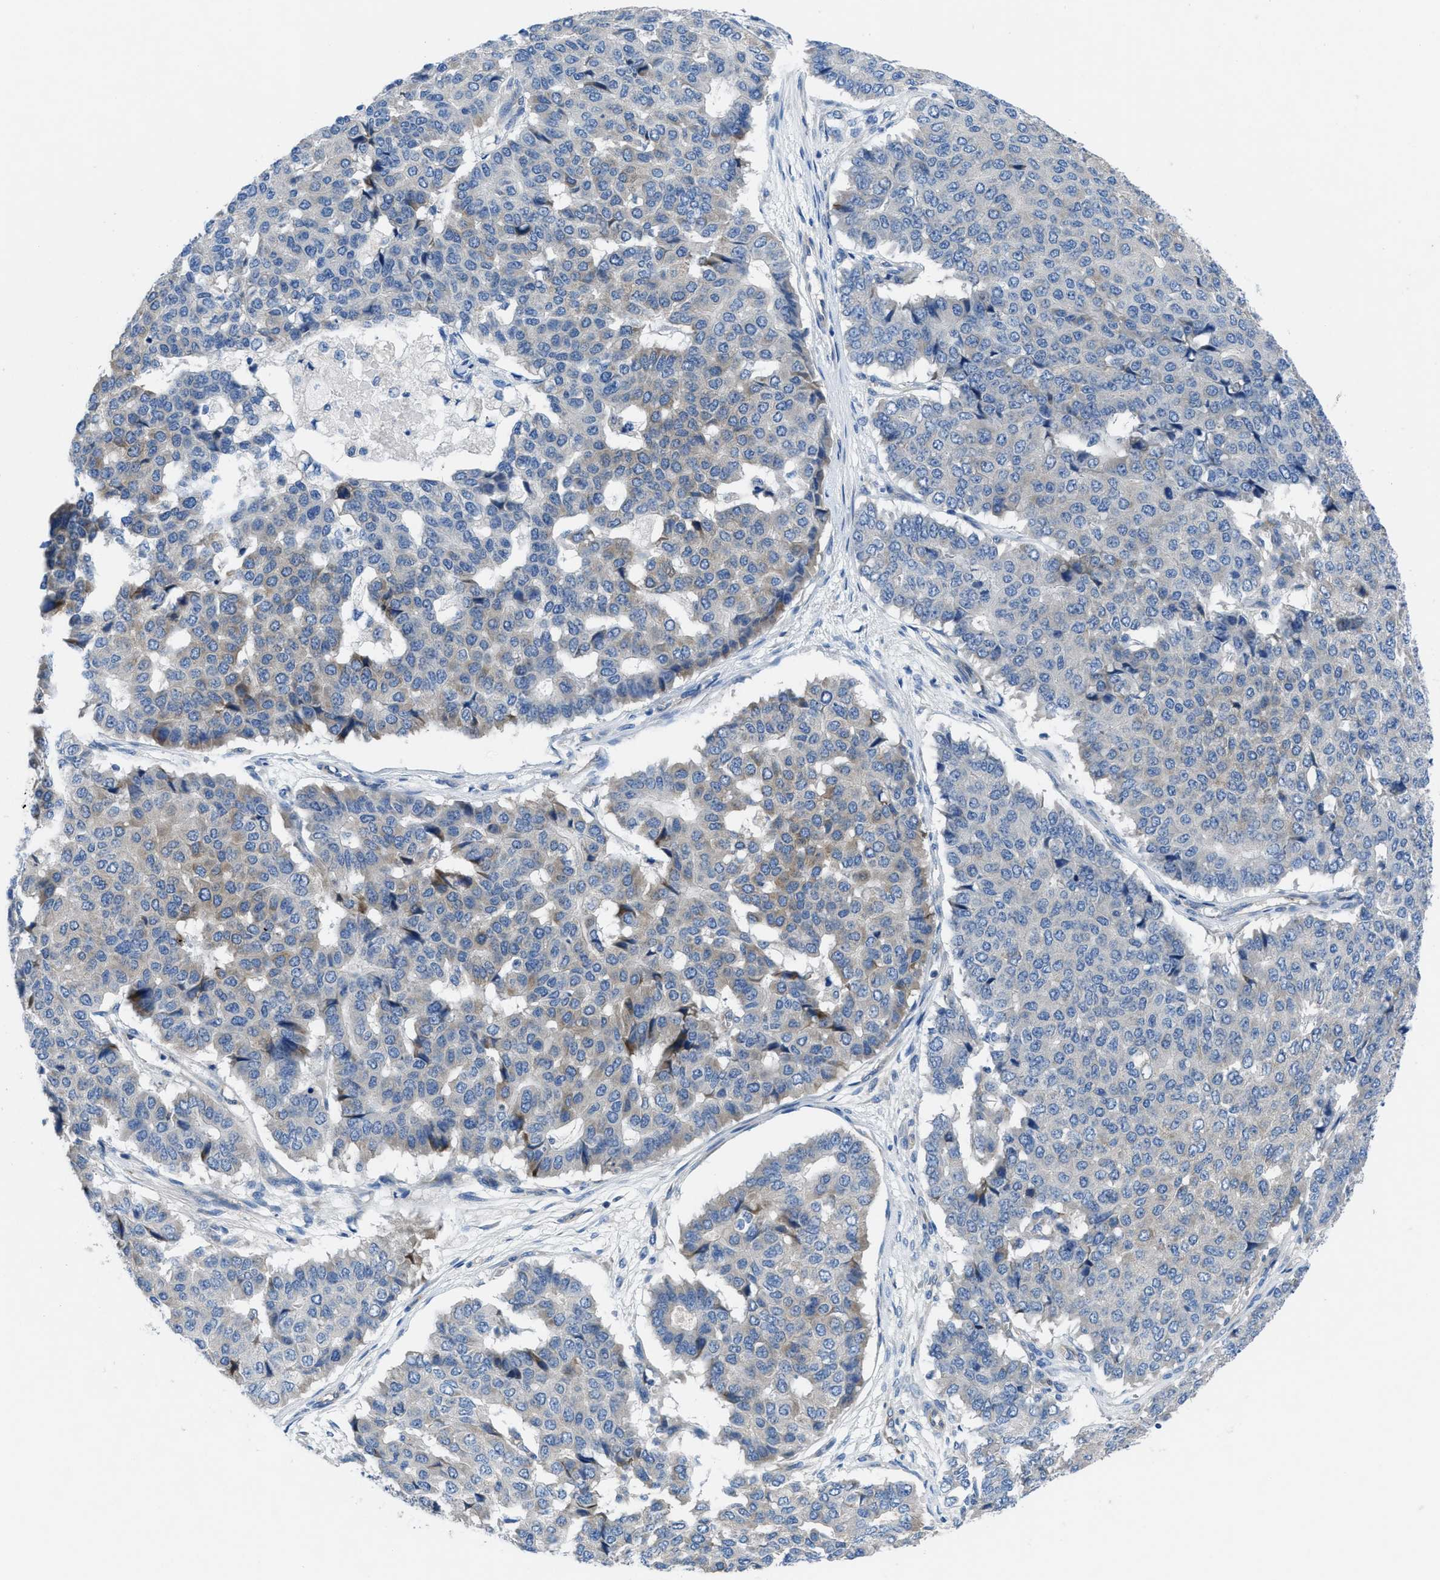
{"staining": {"intensity": "weak", "quantity": "<25%", "location": "cytoplasmic/membranous"}, "tissue": "pancreatic cancer", "cell_type": "Tumor cells", "image_type": "cancer", "snomed": [{"axis": "morphology", "description": "Adenocarcinoma, NOS"}, {"axis": "topography", "description": "Pancreas"}], "caption": "High magnification brightfield microscopy of adenocarcinoma (pancreatic) stained with DAB (brown) and counterstained with hematoxylin (blue): tumor cells show no significant expression.", "gene": "PGR", "patient": {"sex": "male", "age": 50}}